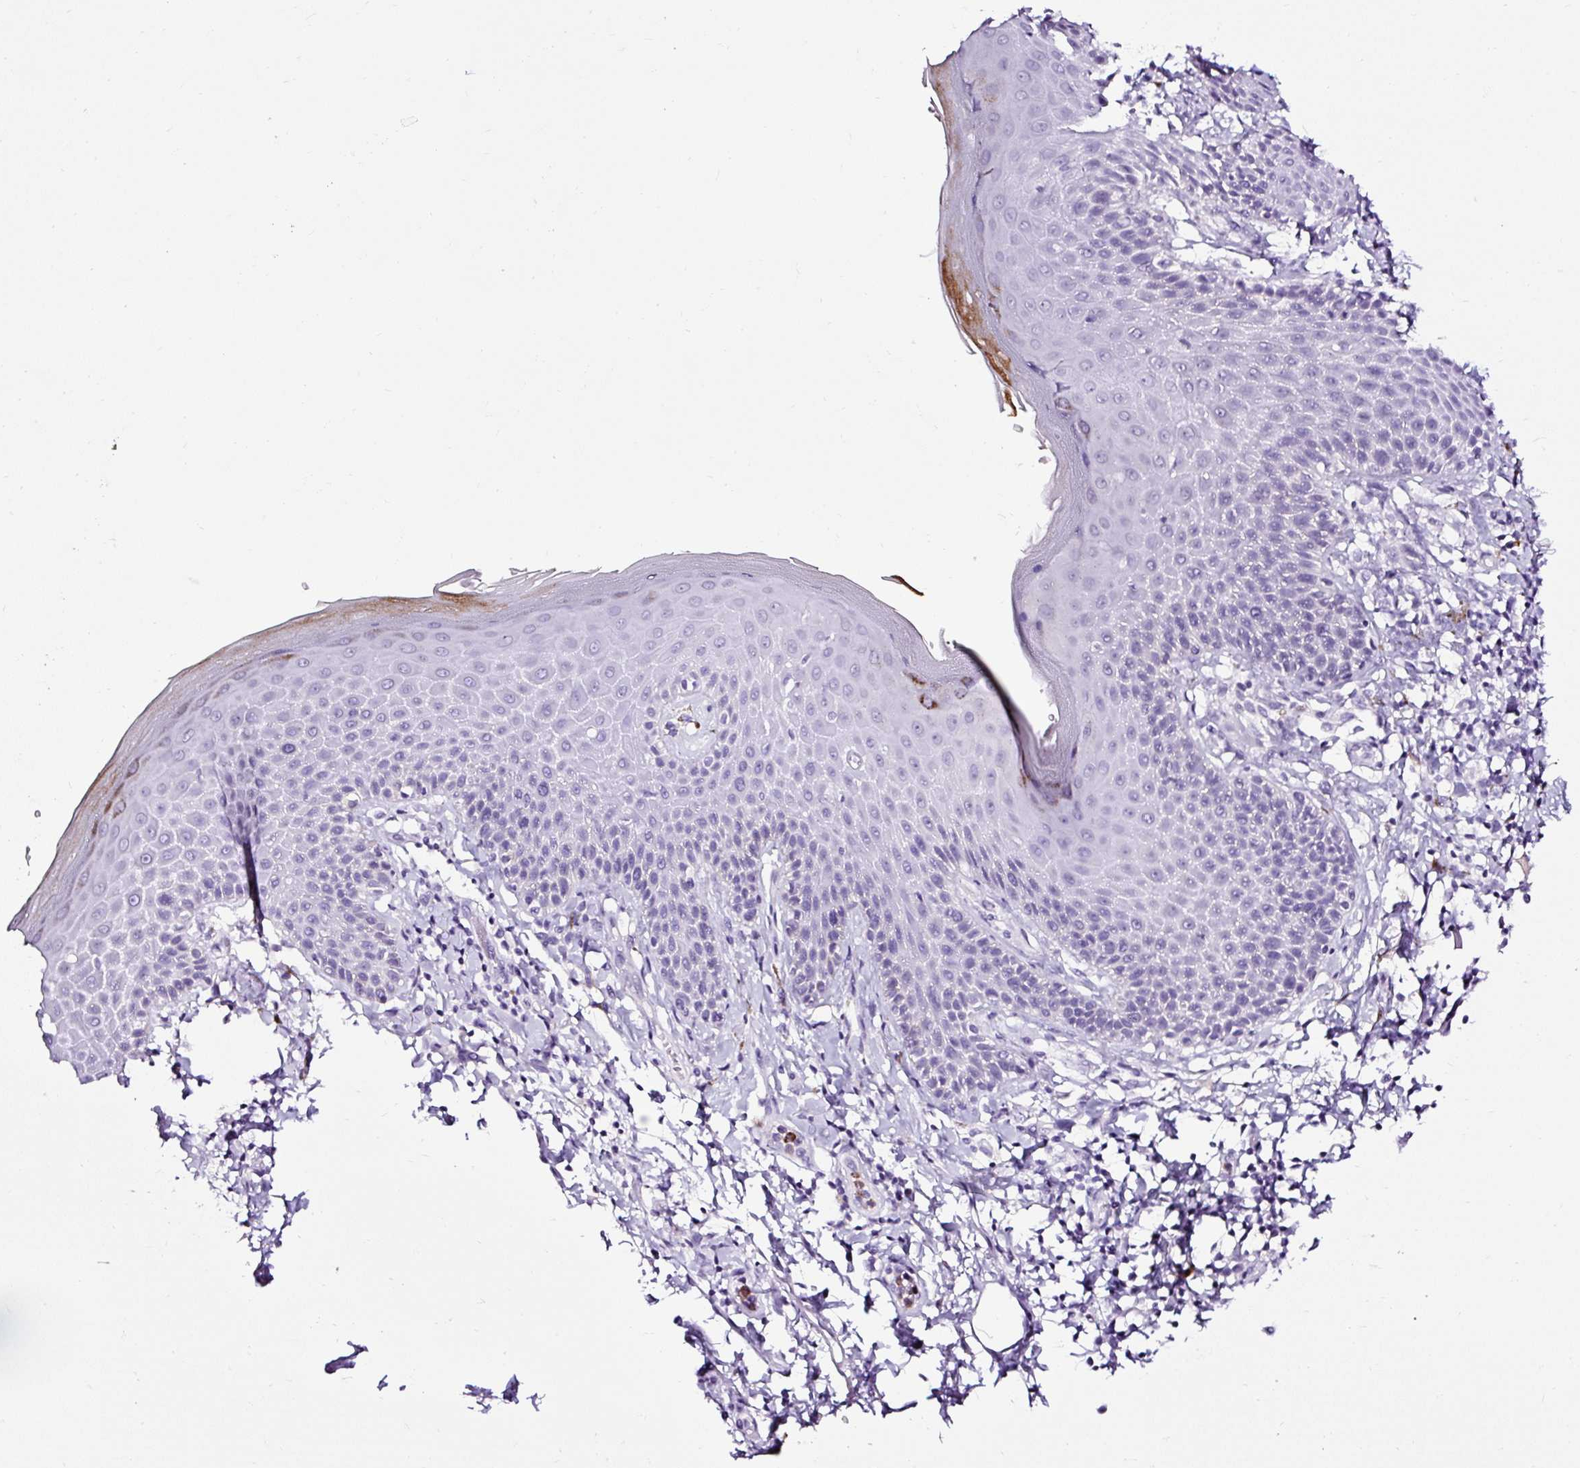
{"staining": {"intensity": "strong", "quantity": "<25%", "location": "cytoplasmic/membranous"}, "tissue": "skin", "cell_type": "Epidermal cells", "image_type": "normal", "snomed": [{"axis": "morphology", "description": "Normal tissue, NOS"}, {"axis": "topography", "description": "Peripheral nerve tissue"}], "caption": "Skin stained with a brown dye shows strong cytoplasmic/membranous positive expression in approximately <25% of epidermal cells.", "gene": "SLC7A8", "patient": {"sex": "male", "age": 51}}